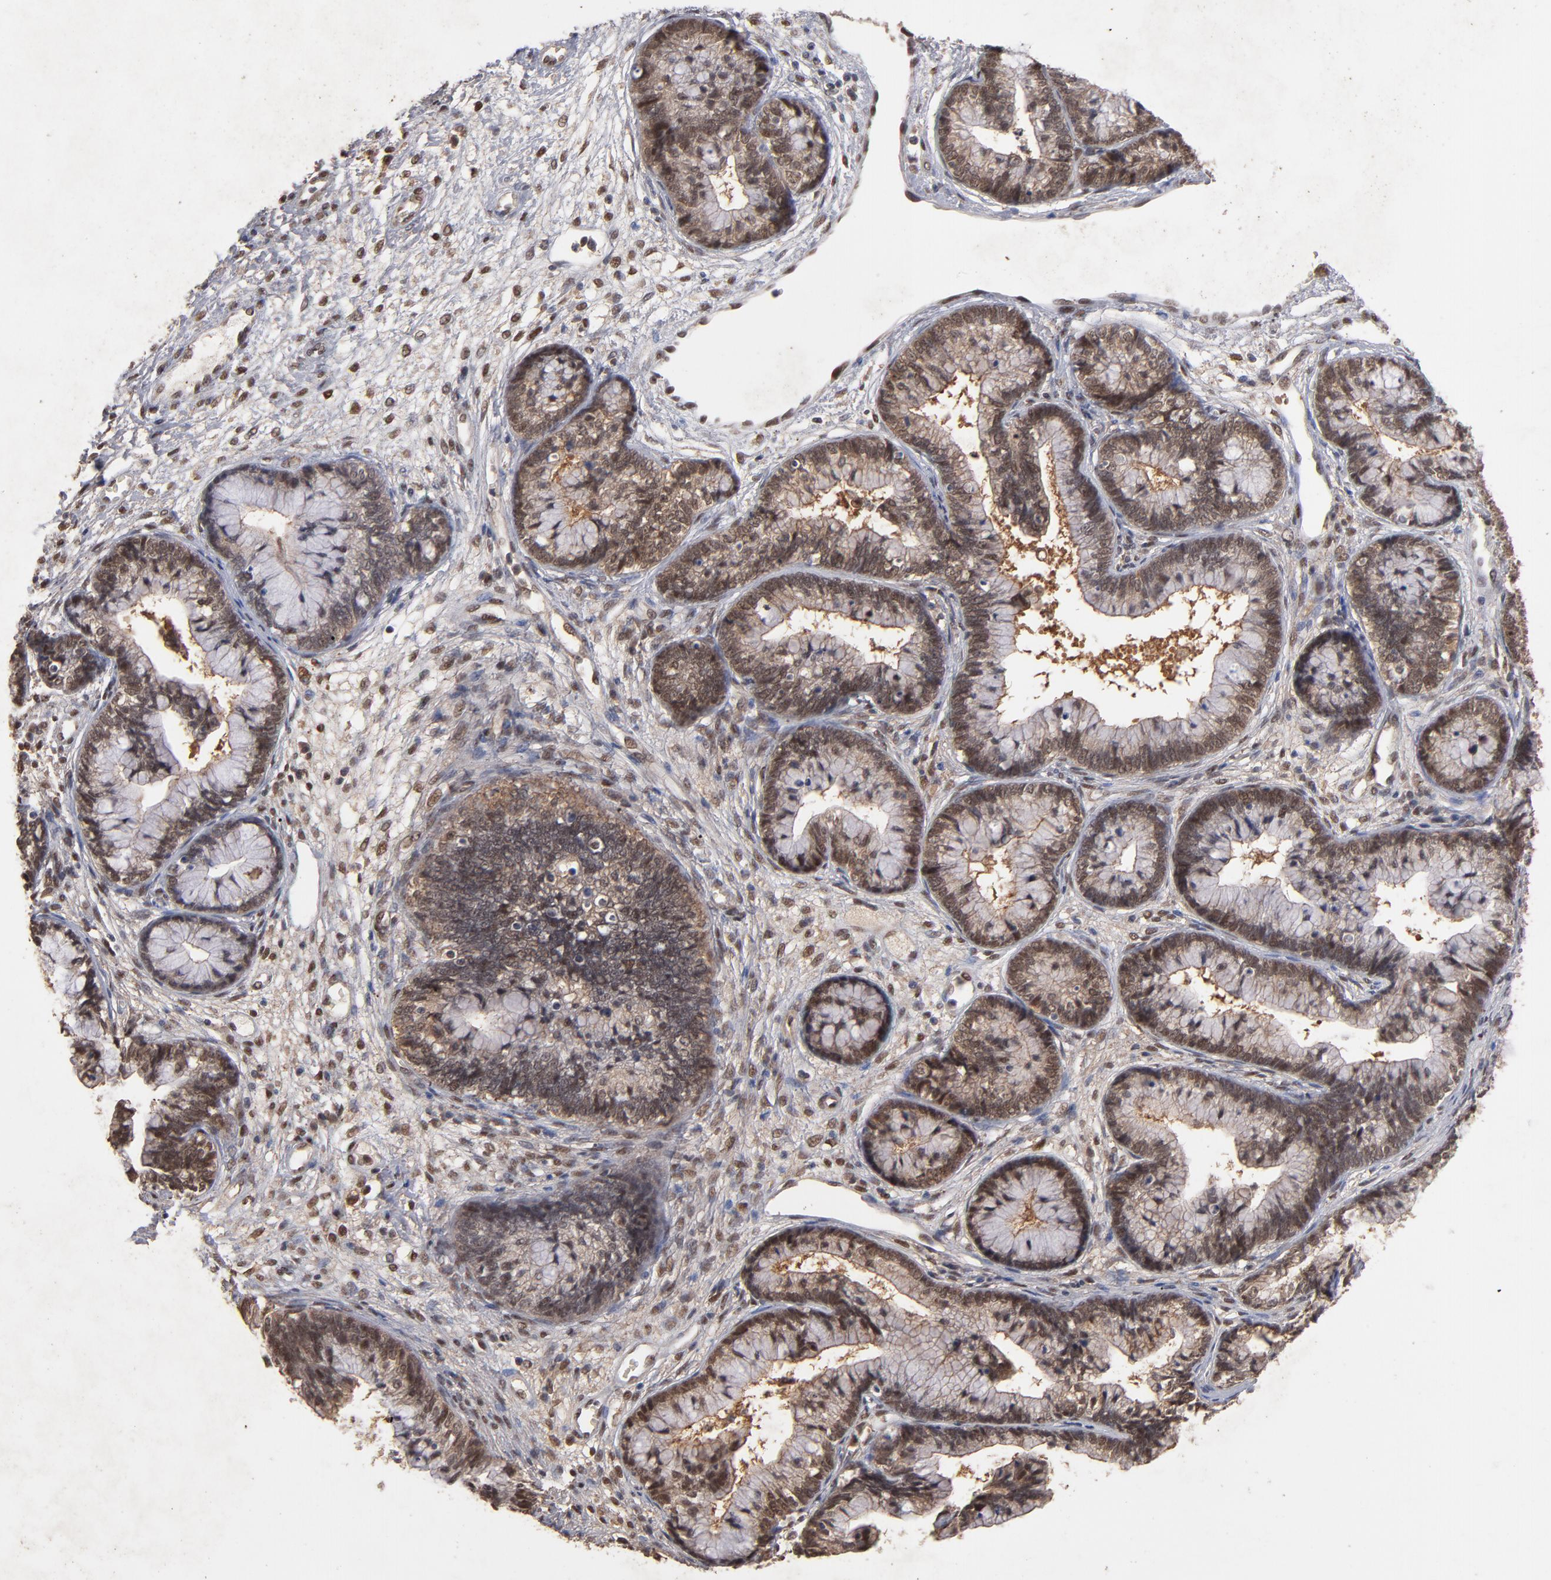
{"staining": {"intensity": "moderate", "quantity": ">75%", "location": "nuclear"}, "tissue": "cervical cancer", "cell_type": "Tumor cells", "image_type": "cancer", "snomed": [{"axis": "morphology", "description": "Adenocarcinoma, NOS"}, {"axis": "topography", "description": "Cervix"}], "caption": "A micrograph of human cervical cancer stained for a protein exhibits moderate nuclear brown staining in tumor cells. The staining was performed using DAB, with brown indicating positive protein expression. Nuclei are stained blue with hematoxylin.", "gene": "HUWE1", "patient": {"sex": "female", "age": 44}}